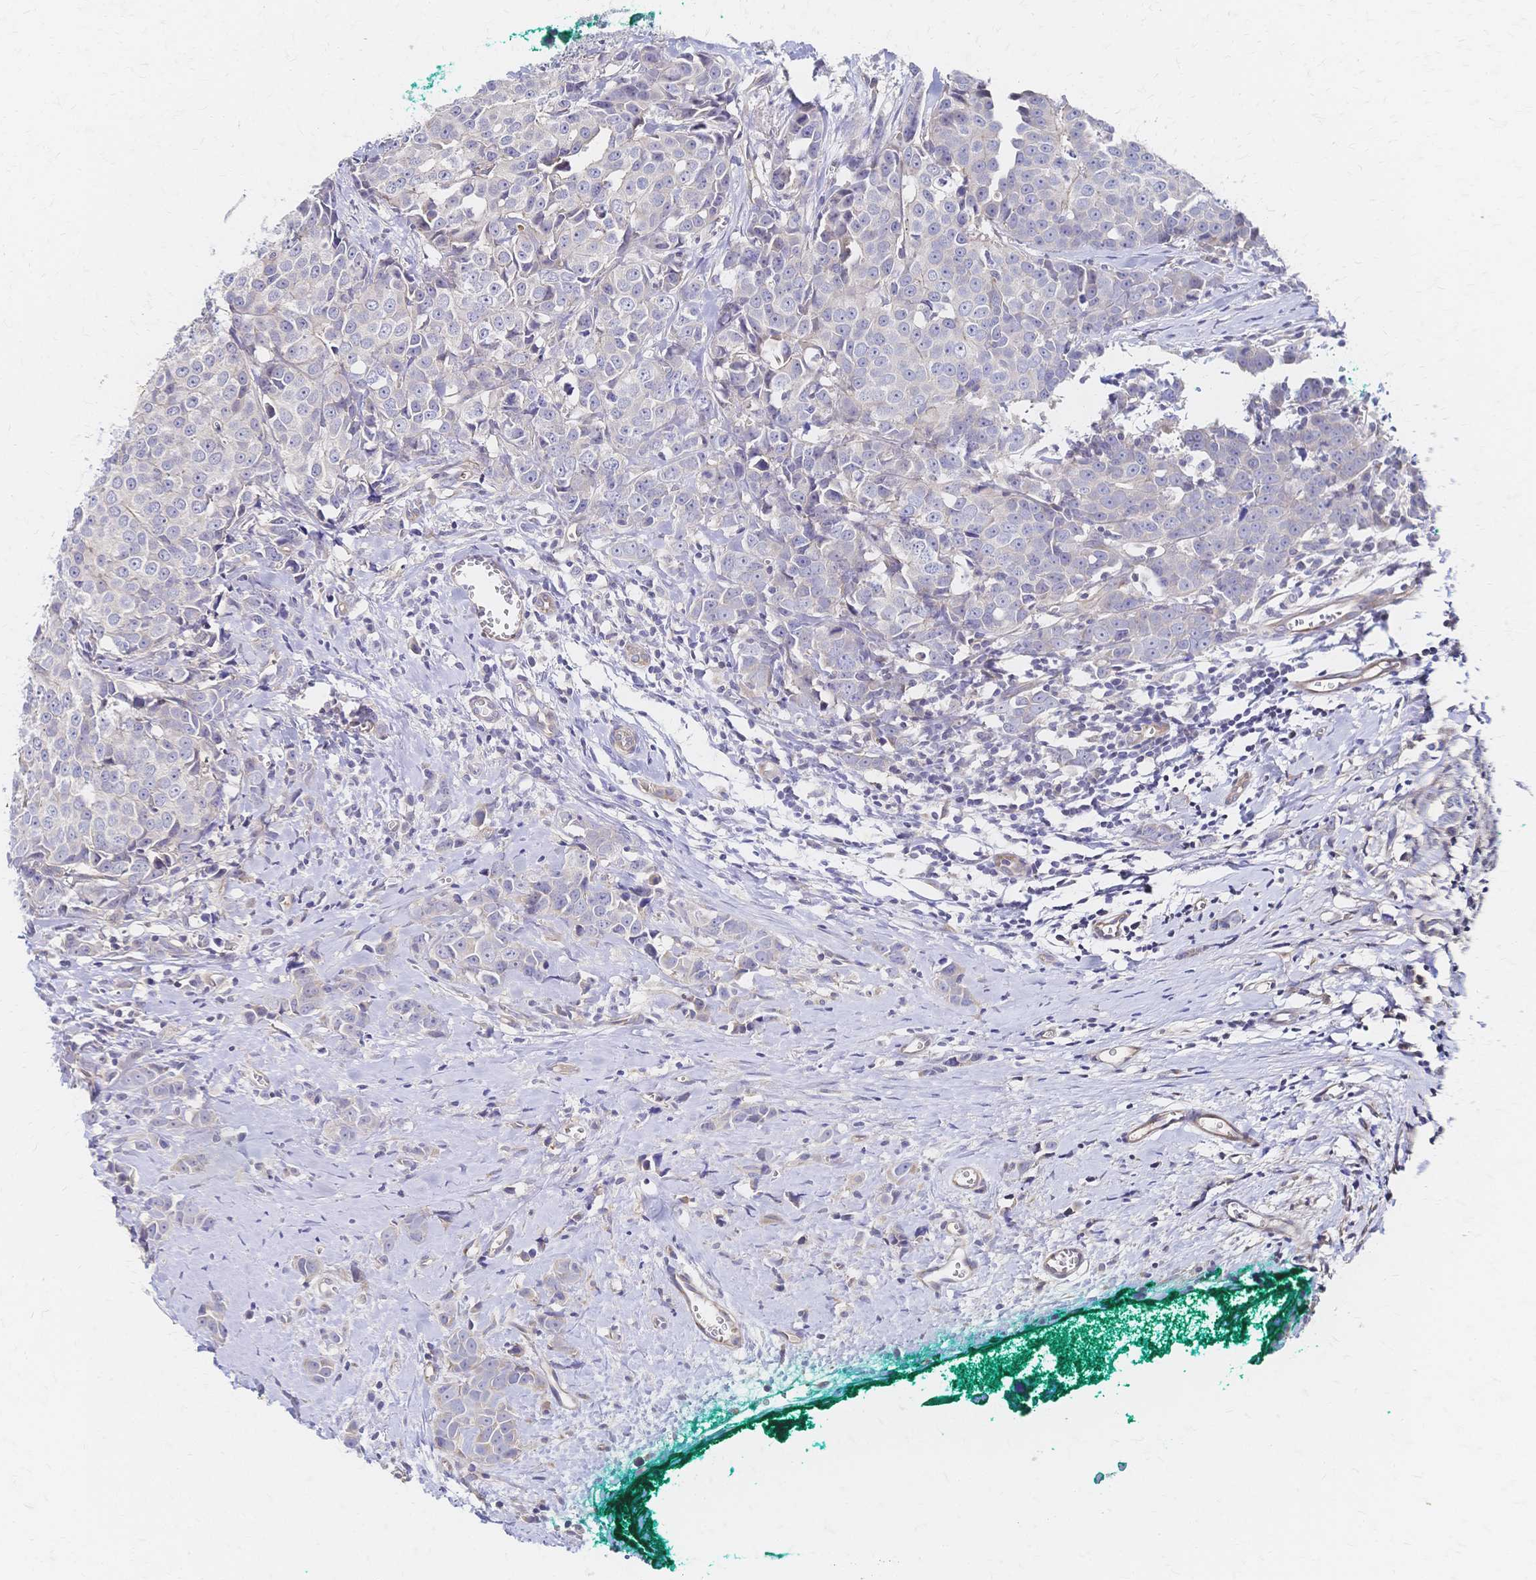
{"staining": {"intensity": "negative", "quantity": "none", "location": "none"}, "tissue": "breast cancer", "cell_type": "Tumor cells", "image_type": "cancer", "snomed": [{"axis": "morphology", "description": "Duct carcinoma"}, {"axis": "topography", "description": "Breast"}], "caption": "A histopathology image of breast cancer (infiltrating ductal carcinoma) stained for a protein displays no brown staining in tumor cells. (Brightfield microscopy of DAB (3,3'-diaminobenzidine) IHC at high magnification).", "gene": "SLC5A1", "patient": {"sex": "female", "age": 80}}